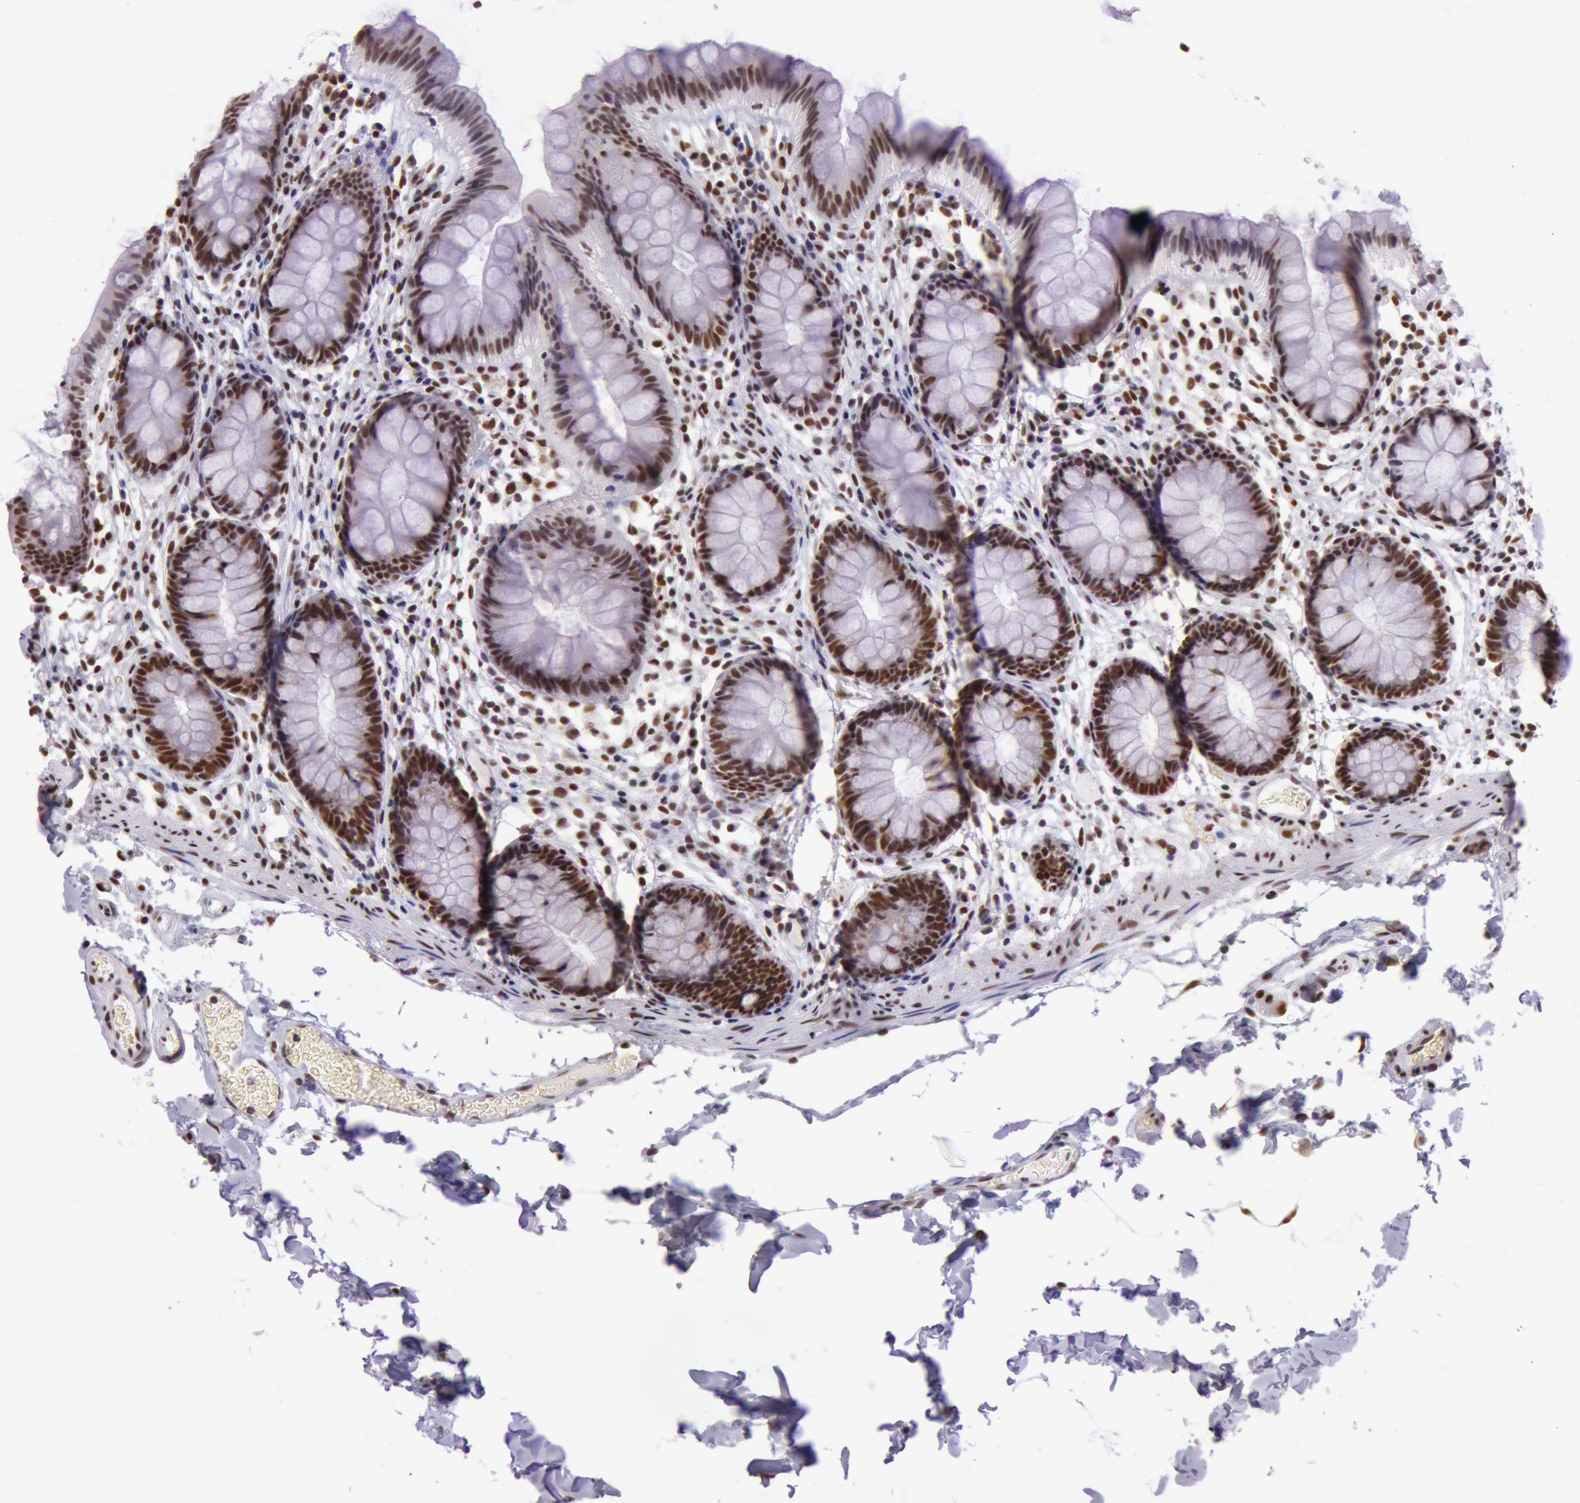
{"staining": {"intensity": "moderate", "quantity": "25%-75%", "location": "cytoplasmic/membranous"}, "tissue": "colon", "cell_type": "Endothelial cells", "image_type": "normal", "snomed": [{"axis": "morphology", "description": "Normal tissue, NOS"}, {"axis": "topography", "description": "Smooth muscle"}, {"axis": "topography", "description": "Colon"}], "caption": "Moderate cytoplasmic/membranous staining for a protein is seen in approximately 25%-75% of endothelial cells of benign colon using immunohistochemistry.", "gene": "NBN", "patient": {"sex": "male", "age": 67}}